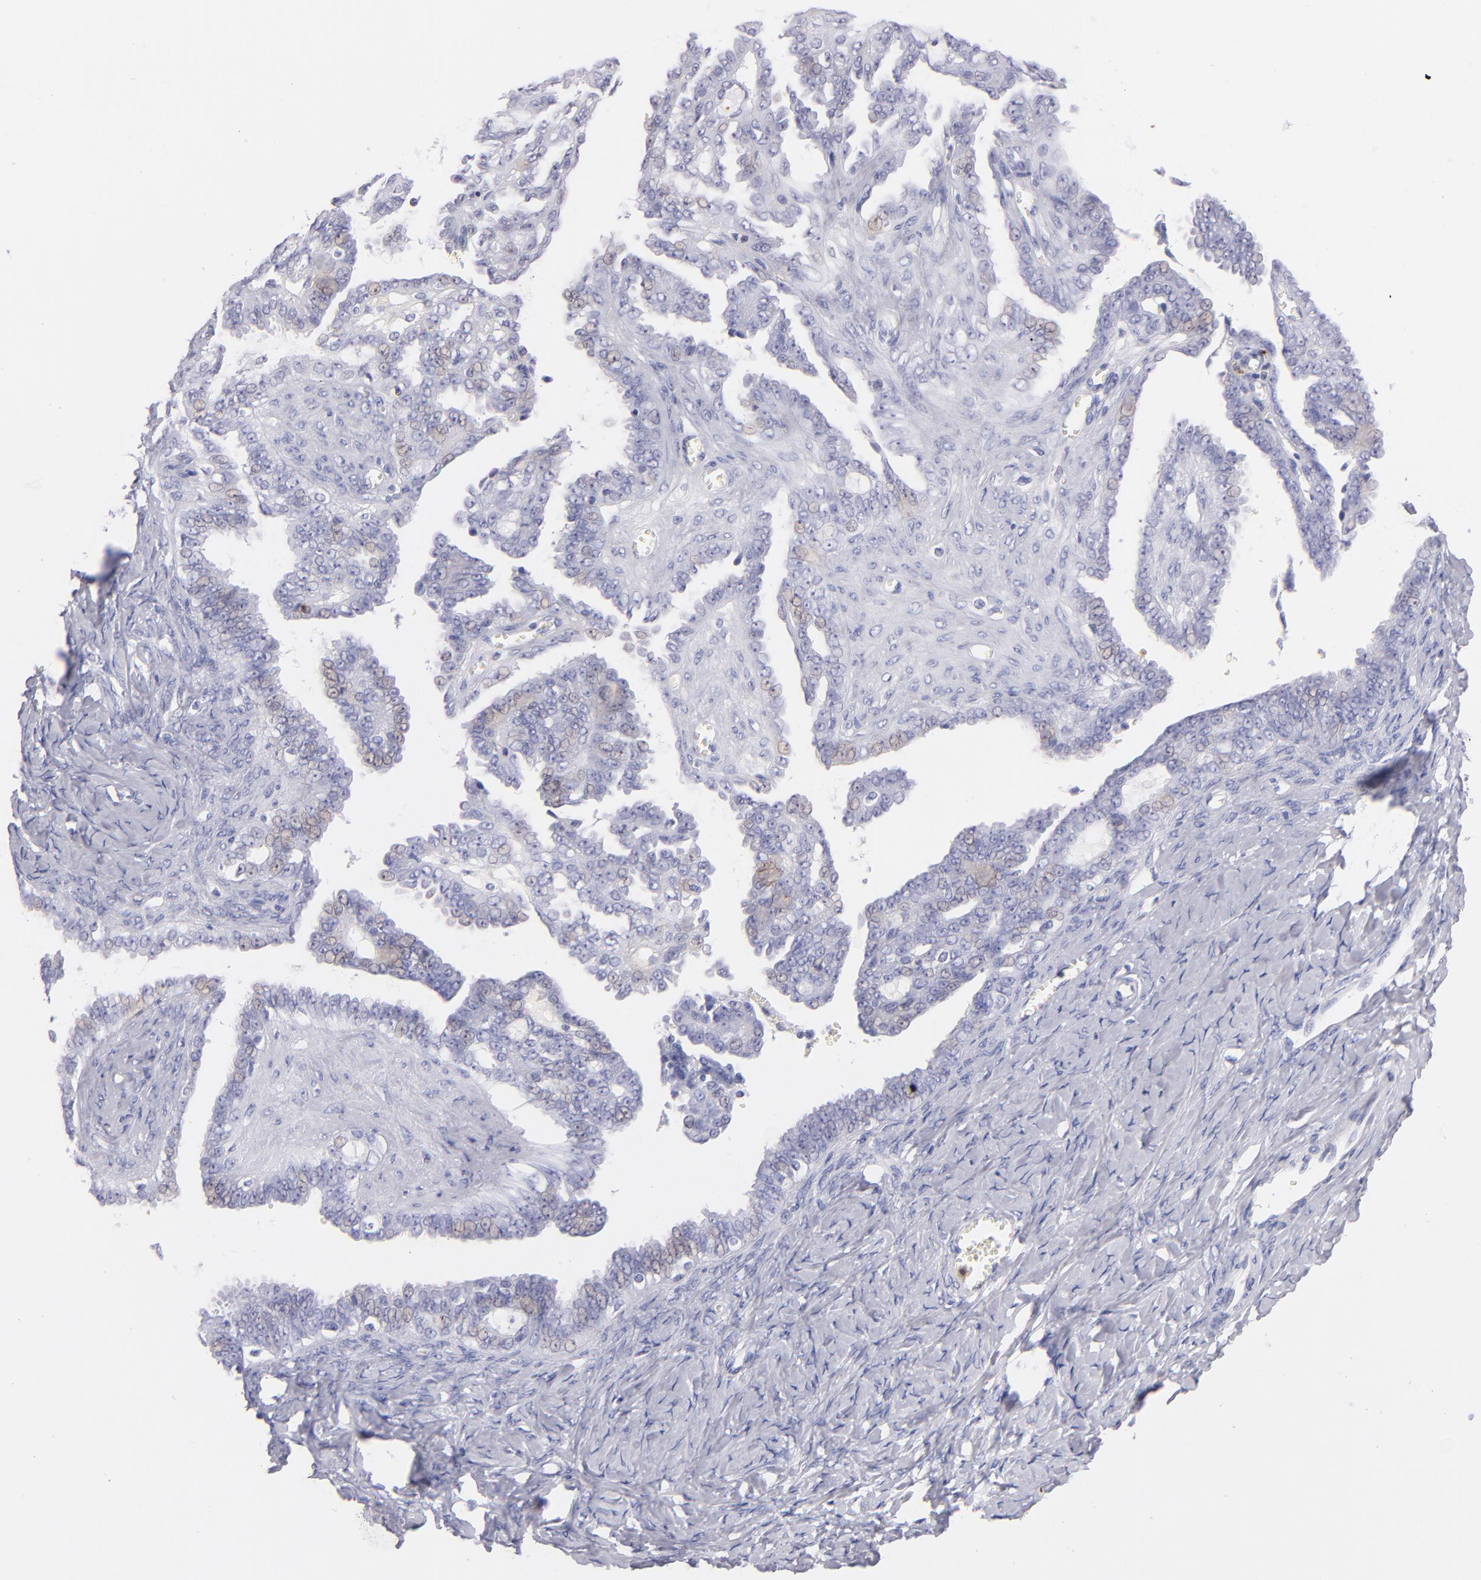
{"staining": {"intensity": "negative", "quantity": "none", "location": "none"}, "tissue": "ovarian cancer", "cell_type": "Tumor cells", "image_type": "cancer", "snomed": [{"axis": "morphology", "description": "Cystadenocarcinoma, serous, NOS"}, {"axis": "topography", "description": "Ovary"}], "caption": "Immunohistochemistry (IHC) of ovarian cancer shows no expression in tumor cells. (DAB (3,3'-diaminobenzidine) IHC, high magnification).", "gene": "PRF1", "patient": {"sex": "female", "age": 71}}